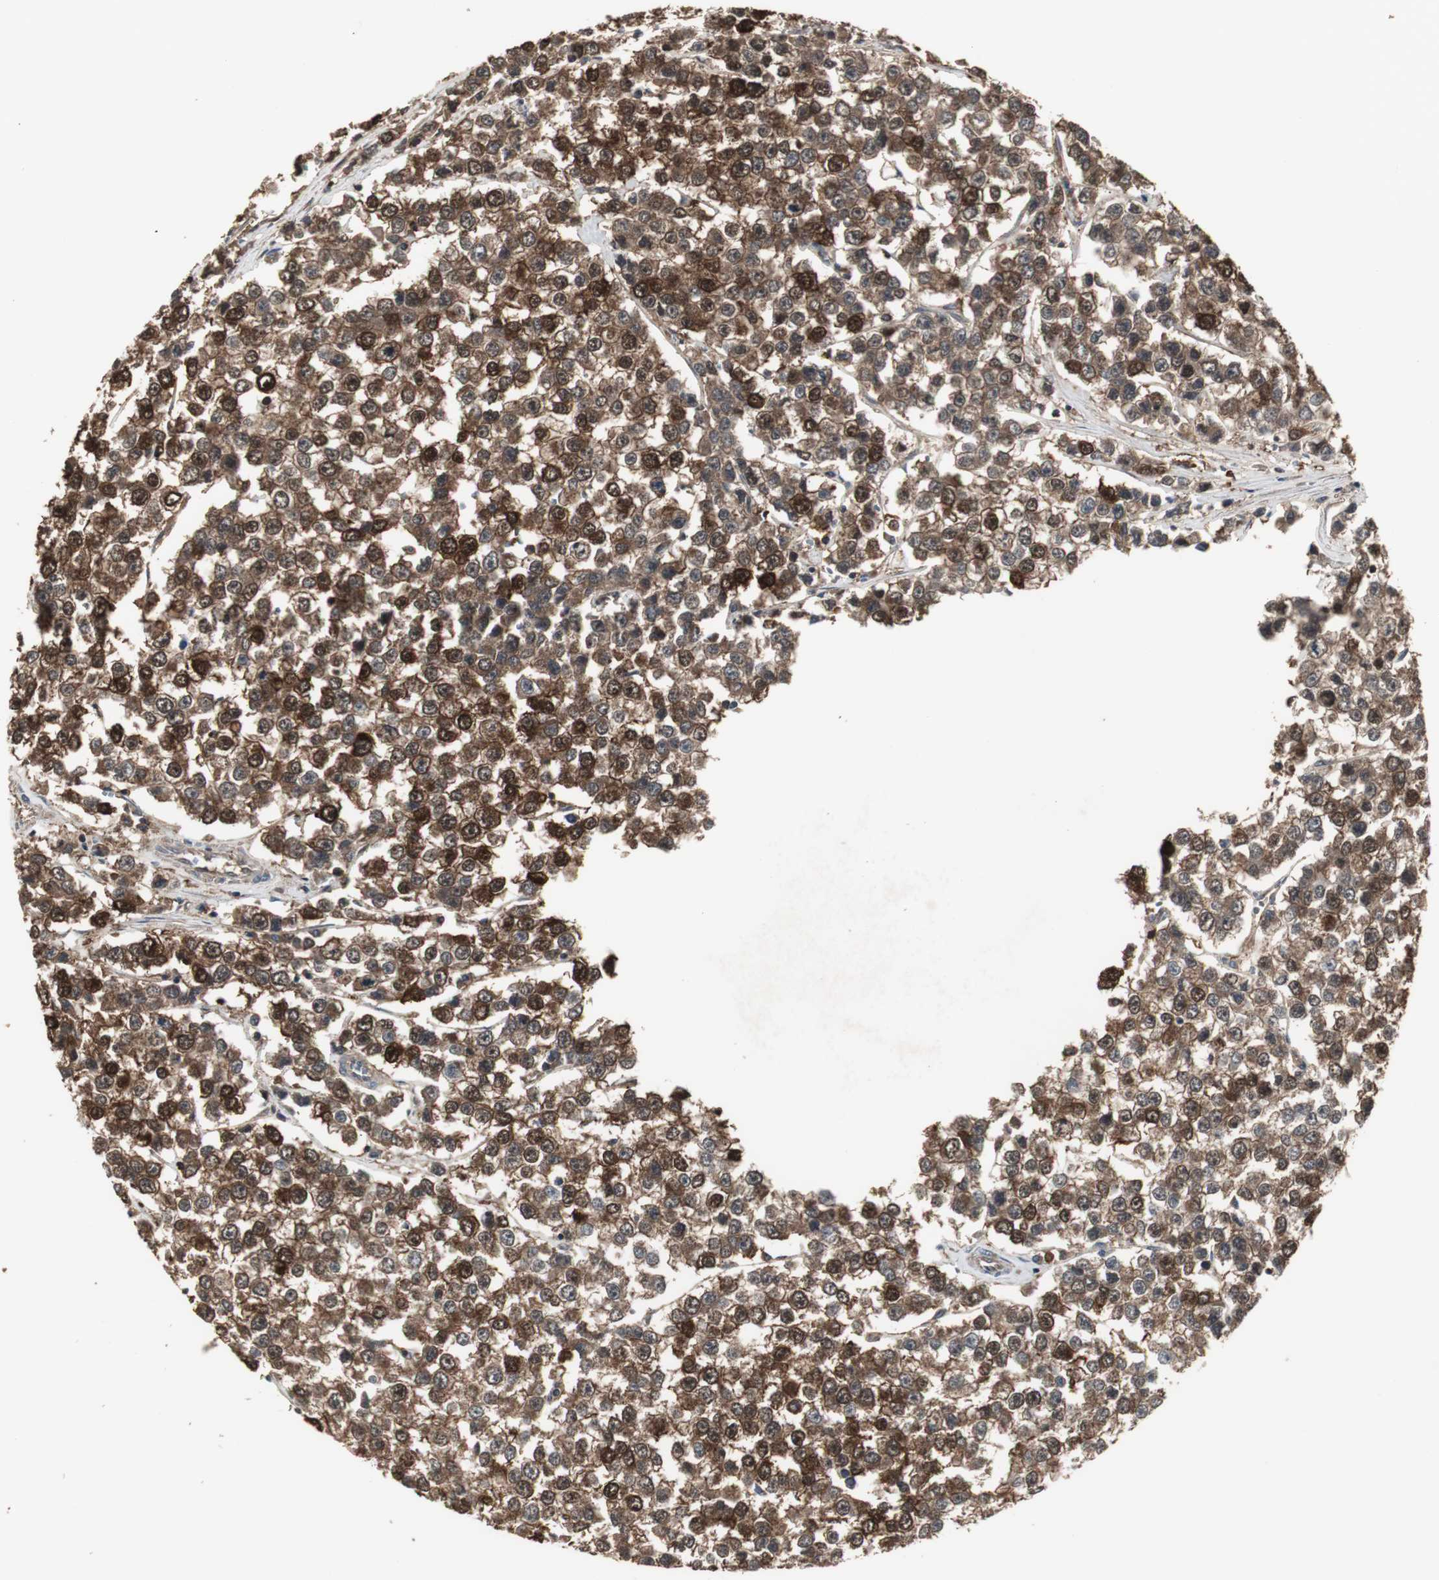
{"staining": {"intensity": "strong", "quantity": ">75%", "location": "cytoplasmic/membranous,nuclear"}, "tissue": "testis cancer", "cell_type": "Tumor cells", "image_type": "cancer", "snomed": [{"axis": "morphology", "description": "Seminoma, NOS"}, {"axis": "morphology", "description": "Carcinoma, Embryonal, NOS"}, {"axis": "topography", "description": "Testis"}], "caption": "Protein staining of seminoma (testis) tissue reveals strong cytoplasmic/membranous and nuclear positivity in about >75% of tumor cells. (IHC, brightfield microscopy, high magnification).", "gene": "HPRT1", "patient": {"sex": "male", "age": 52}}